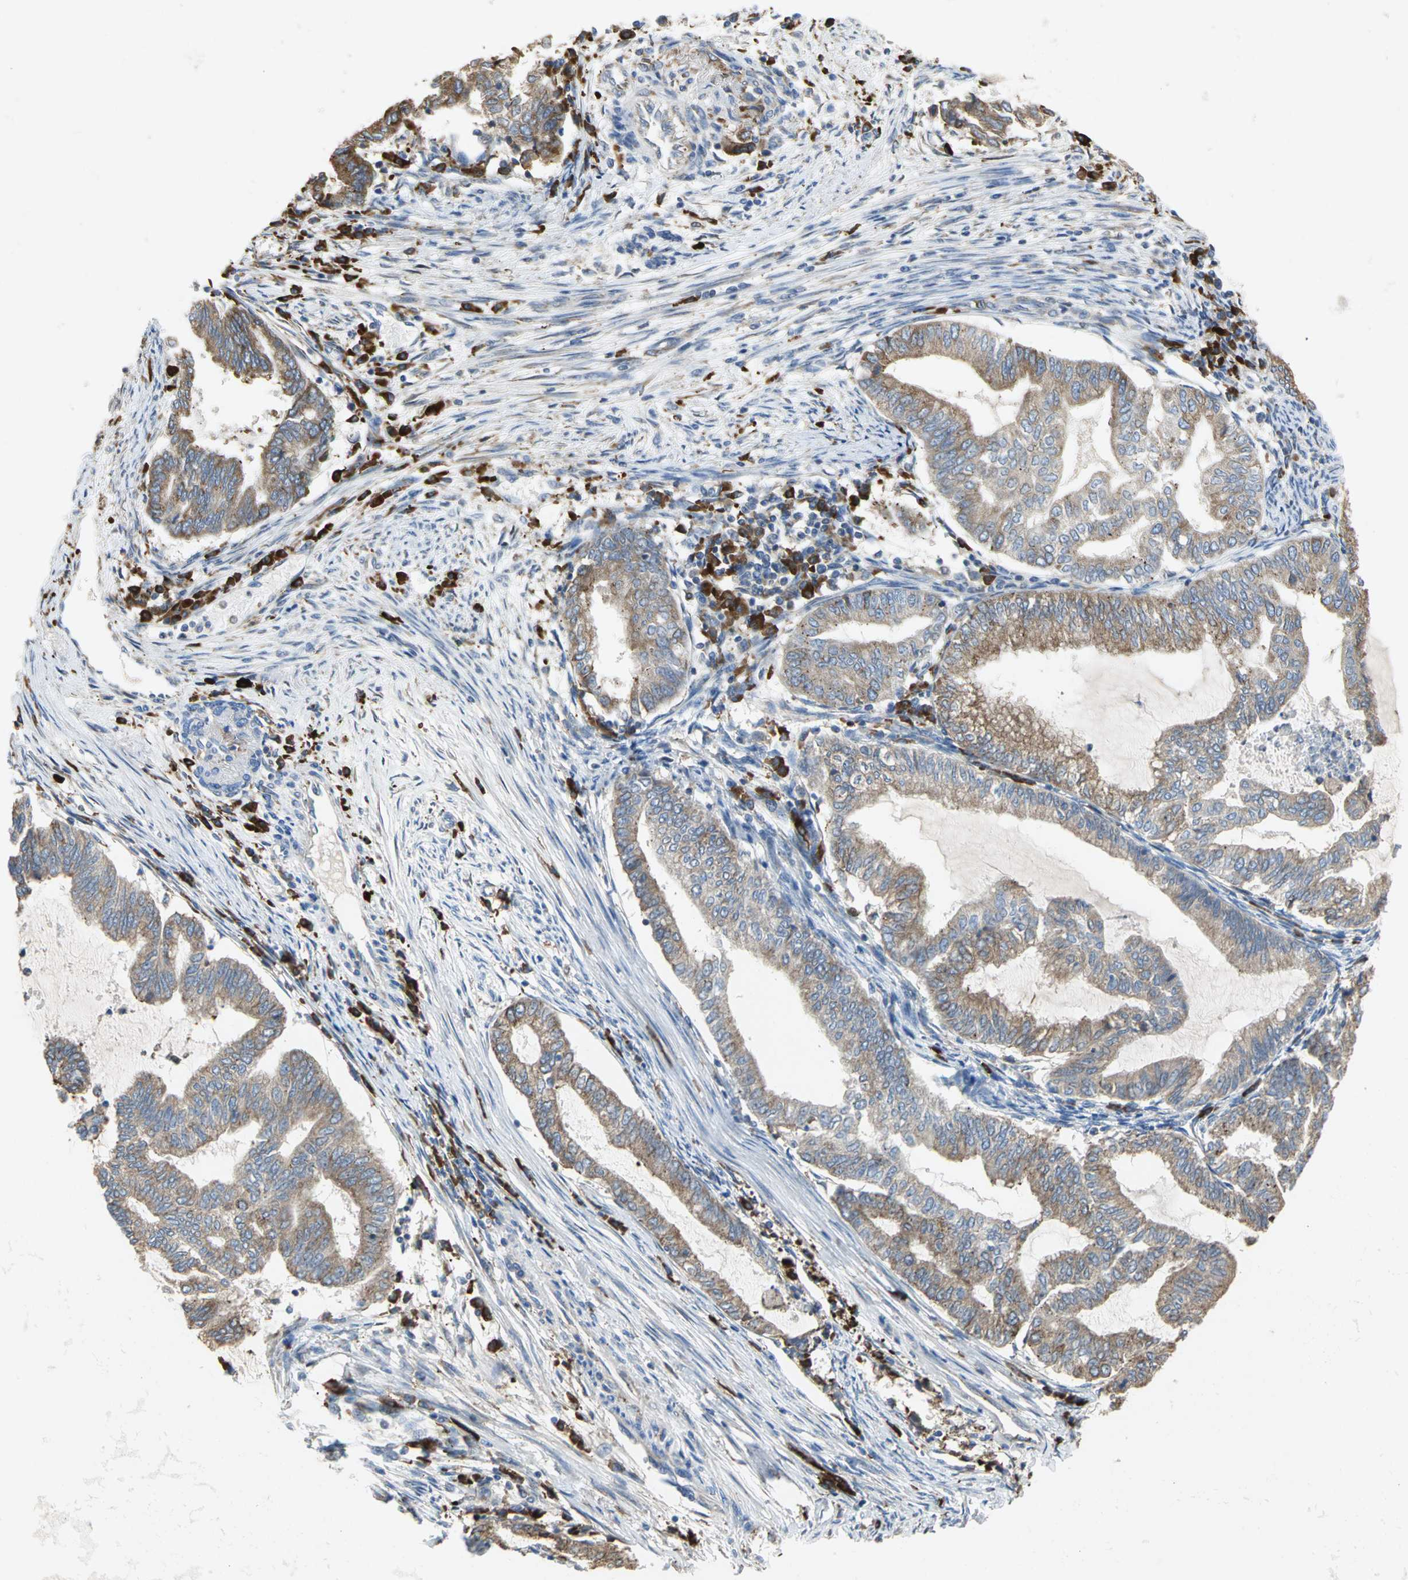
{"staining": {"intensity": "moderate", "quantity": ">75%", "location": "cytoplasmic/membranous"}, "tissue": "endometrial cancer", "cell_type": "Tumor cells", "image_type": "cancer", "snomed": [{"axis": "morphology", "description": "Adenocarcinoma, NOS"}, {"axis": "topography", "description": "Endometrium"}], "caption": "A high-resolution photomicrograph shows immunohistochemistry staining of endometrial cancer (adenocarcinoma), which displays moderate cytoplasmic/membranous staining in about >75% of tumor cells.", "gene": "SDF2L1", "patient": {"sex": "female", "age": 79}}